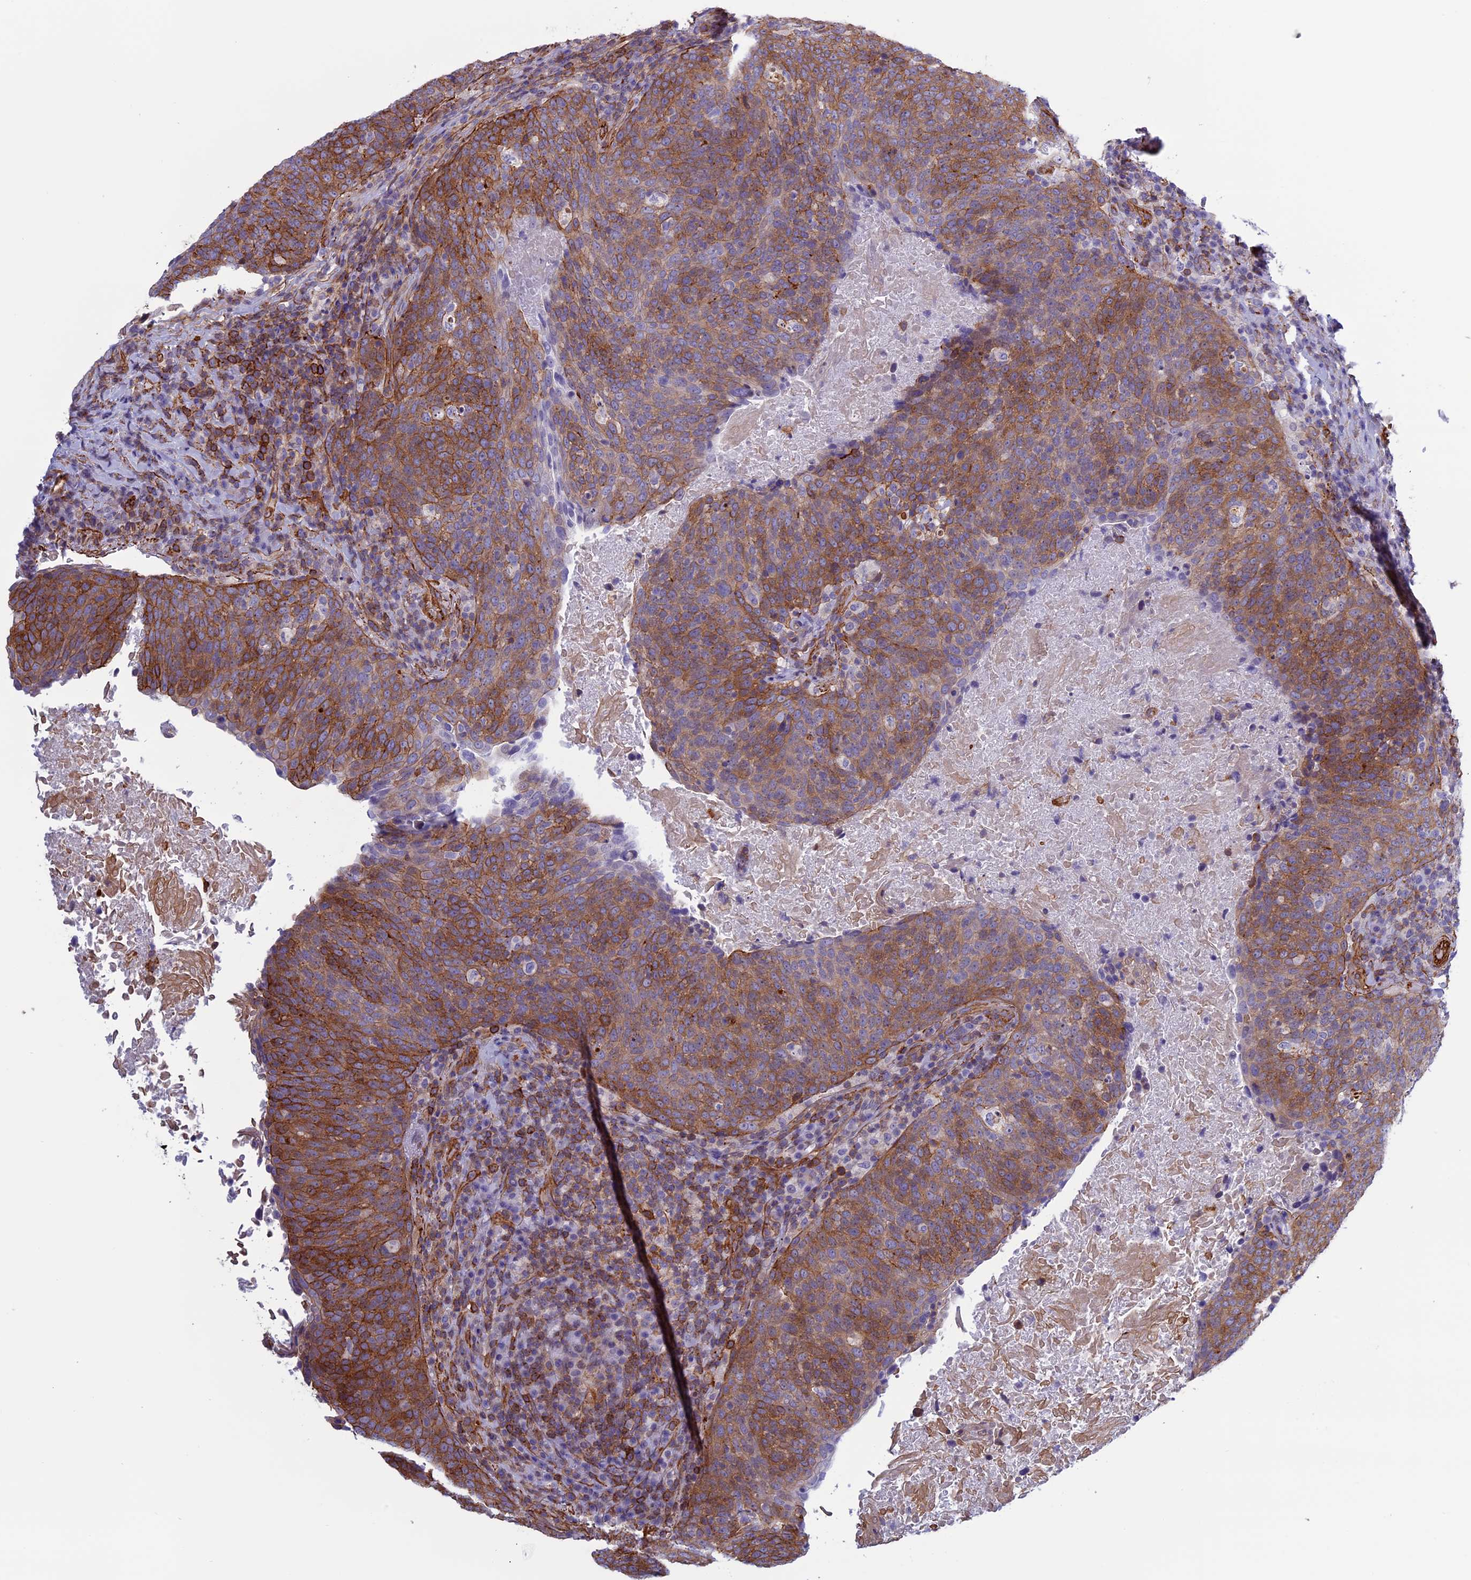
{"staining": {"intensity": "strong", "quantity": ">75%", "location": "cytoplasmic/membranous"}, "tissue": "head and neck cancer", "cell_type": "Tumor cells", "image_type": "cancer", "snomed": [{"axis": "morphology", "description": "Squamous cell carcinoma, NOS"}, {"axis": "morphology", "description": "Squamous cell carcinoma, metastatic, NOS"}, {"axis": "topography", "description": "Lymph node"}, {"axis": "topography", "description": "Head-Neck"}], "caption": "A photomicrograph showing strong cytoplasmic/membranous staining in approximately >75% of tumor cells in squamous cell carcinoma (head and neck), as visualized by brown immunohistochemical staining.", "gene": "ANGPTL2", "patient": {"sex": "male", "age": 62}}